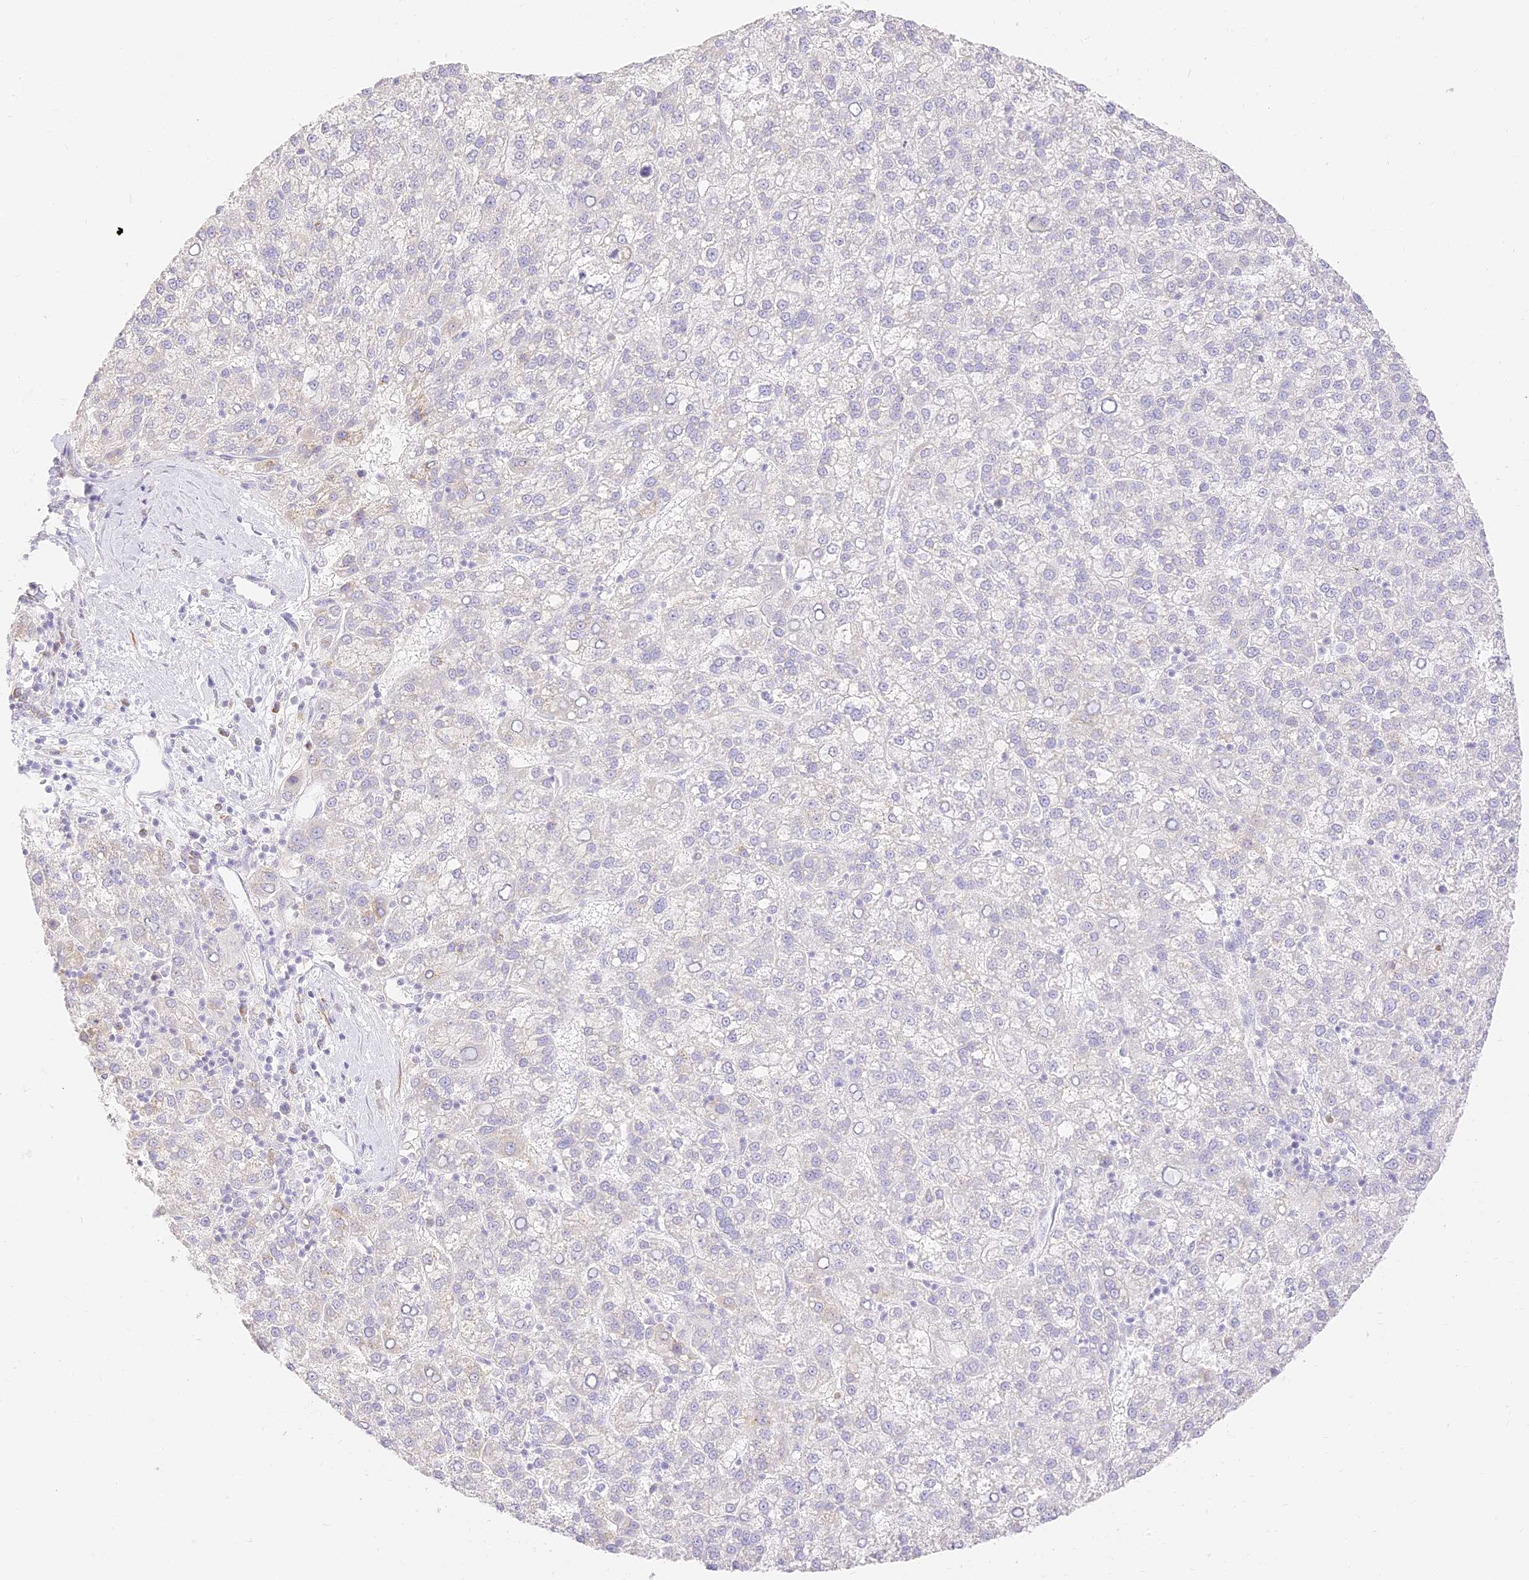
{"staining": {"intensity": "negative", "quantity": "none", "location": "none"}, "tissue": "liver cancer", "cell_type": "Tumor cells", "image_type": "cancer", "snomed": [{"axis": "morphology", "description": "Carcinoma, Hepatocellular, NOS"}, {"axis": "topography", "description": "Liver"}], "caption": "Liver cancer (hepatocellular carcinoma) was stained to show a protein in brown. There is no significant positivity in tumor cells.", "gene": "SEC13", "patient": {"sex": "female", "age": 58}}